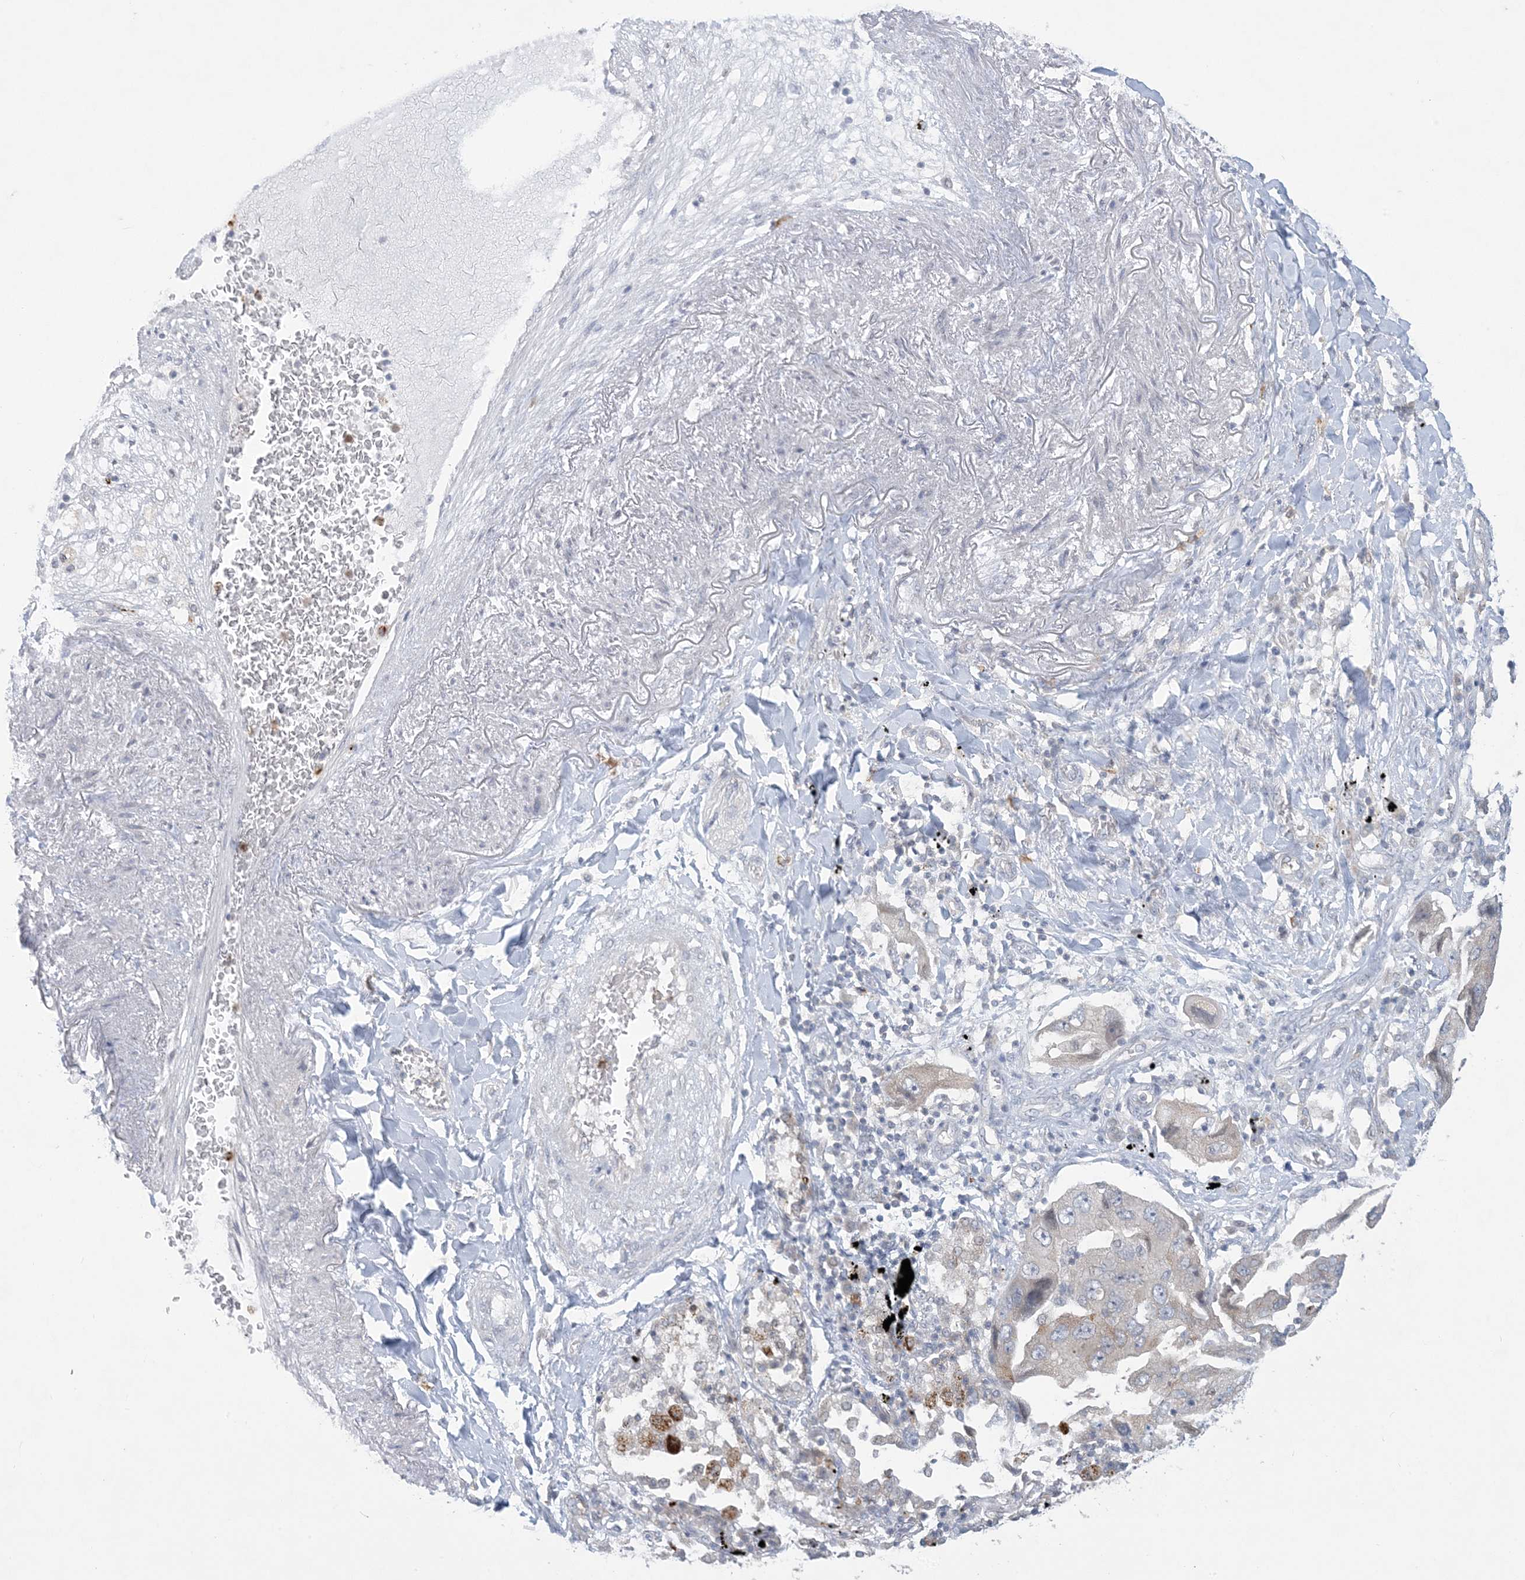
{"staining": {"intensity": "negative", "quantity": "none", "location": "none"}, "tissue": "lung cancer", "cell_type": "Tumor cells", "image_type": "cancer", "snomed": [{"axis": "morphology", "description": "Adenocarcinoma, NOS"}, {"axis": "topography", "description": "Lung"}], "caption": "Histopathology image shows no significant protein expression in tumor cells of lung cancer. (DAB (3,3'-diaminobenzidine) immunohistochemistry visualized using brightfield microscopy, high magnification).", "gene": "KIF3A", "patient": {"sex": "female", "age": 65}}